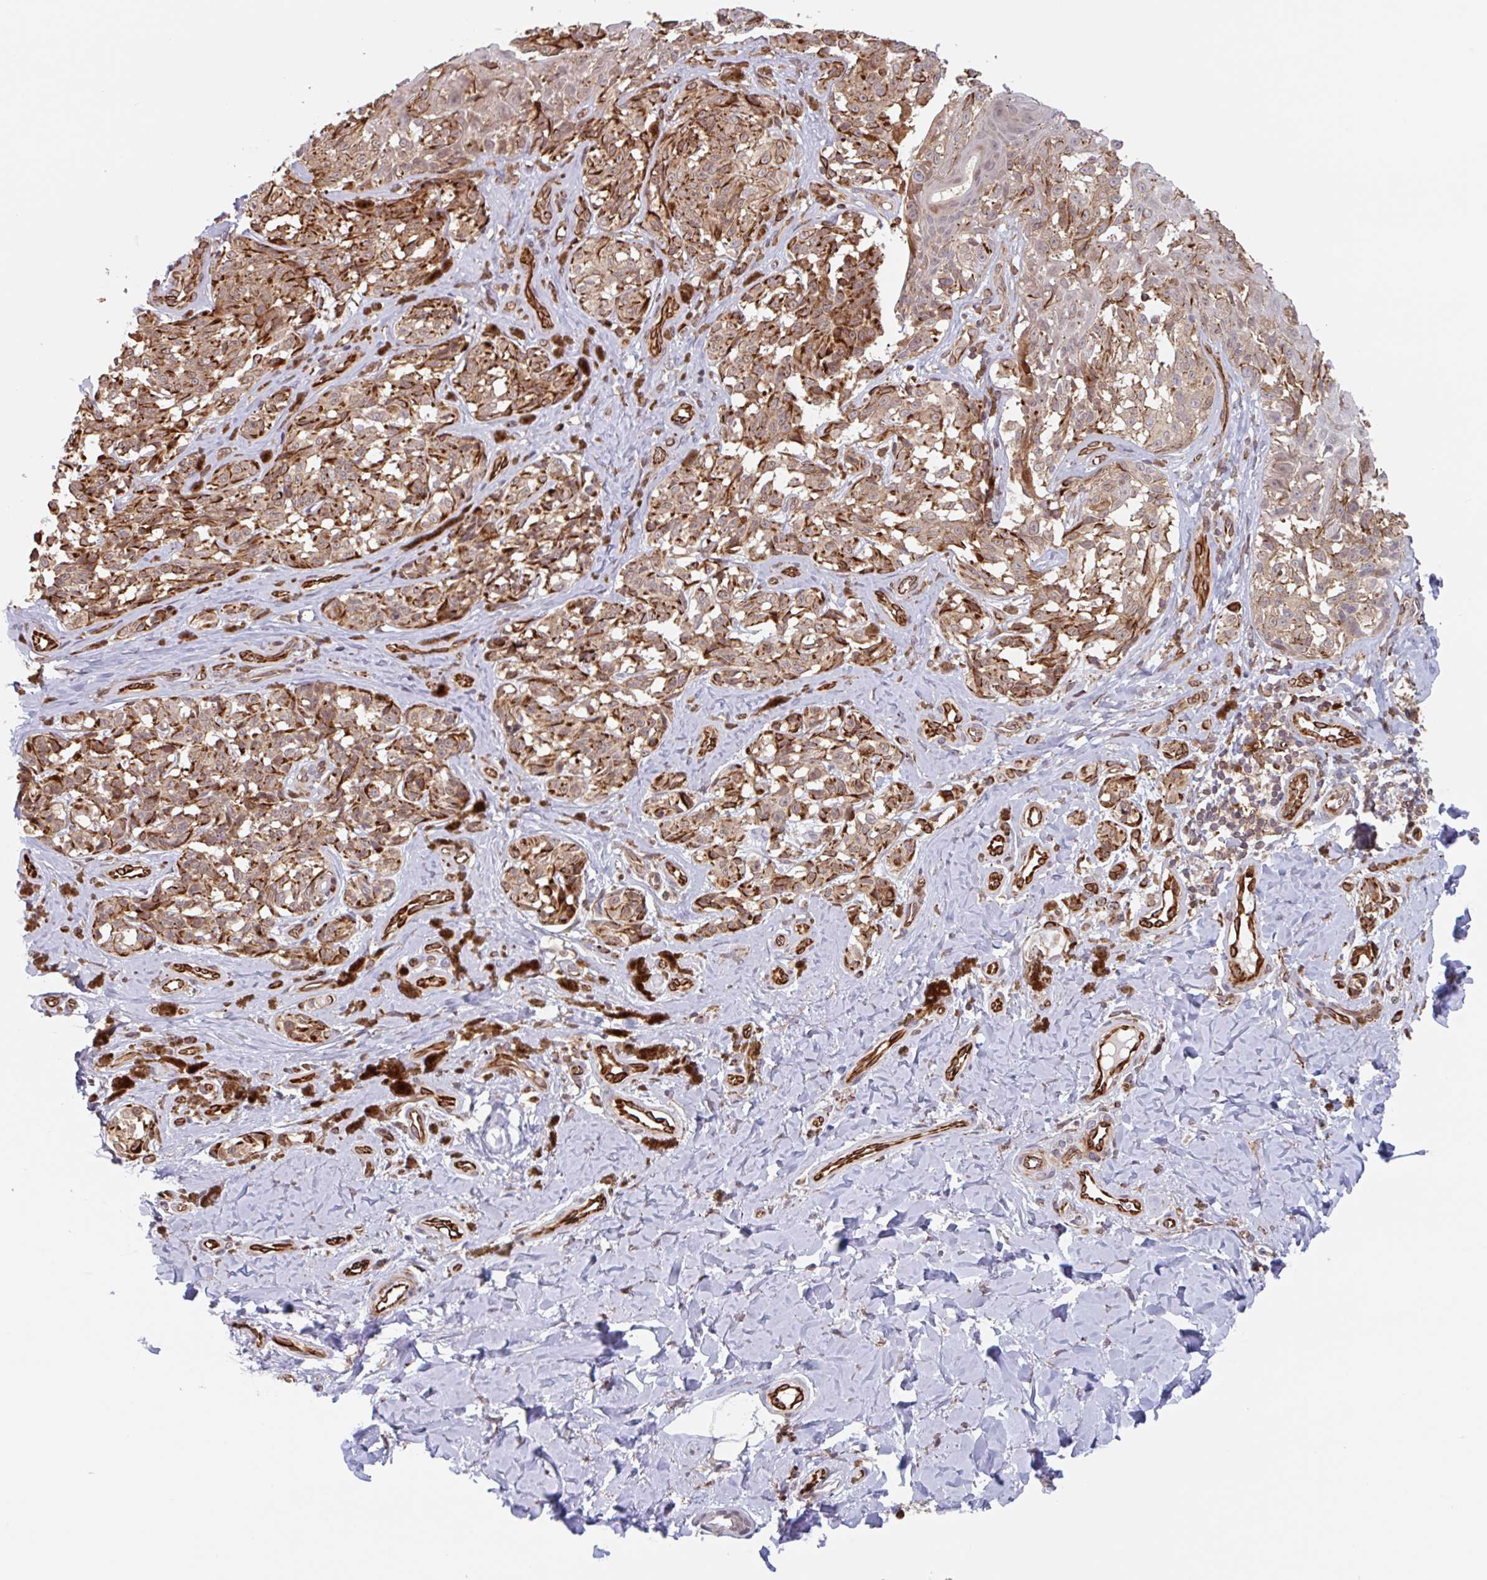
{"staining": {"intensity": "moderate", "quantity": ">75%", "location": "cytoplasmic/membranous"}, "tissue": "melanoma", "cell_type": "Tumor cells", "image_type": "cancer", "snomed": [{"axis": "morphology", "description": "Malignant melanoma, NOS"}, {"axis": "topography", "description": "Skin"}], "caption": "Melanoma stained with a protein marker exhibits moderate staining in tumor cells.", "gene": "NUB1", "patient": {"sex": "female", "age": 65}}